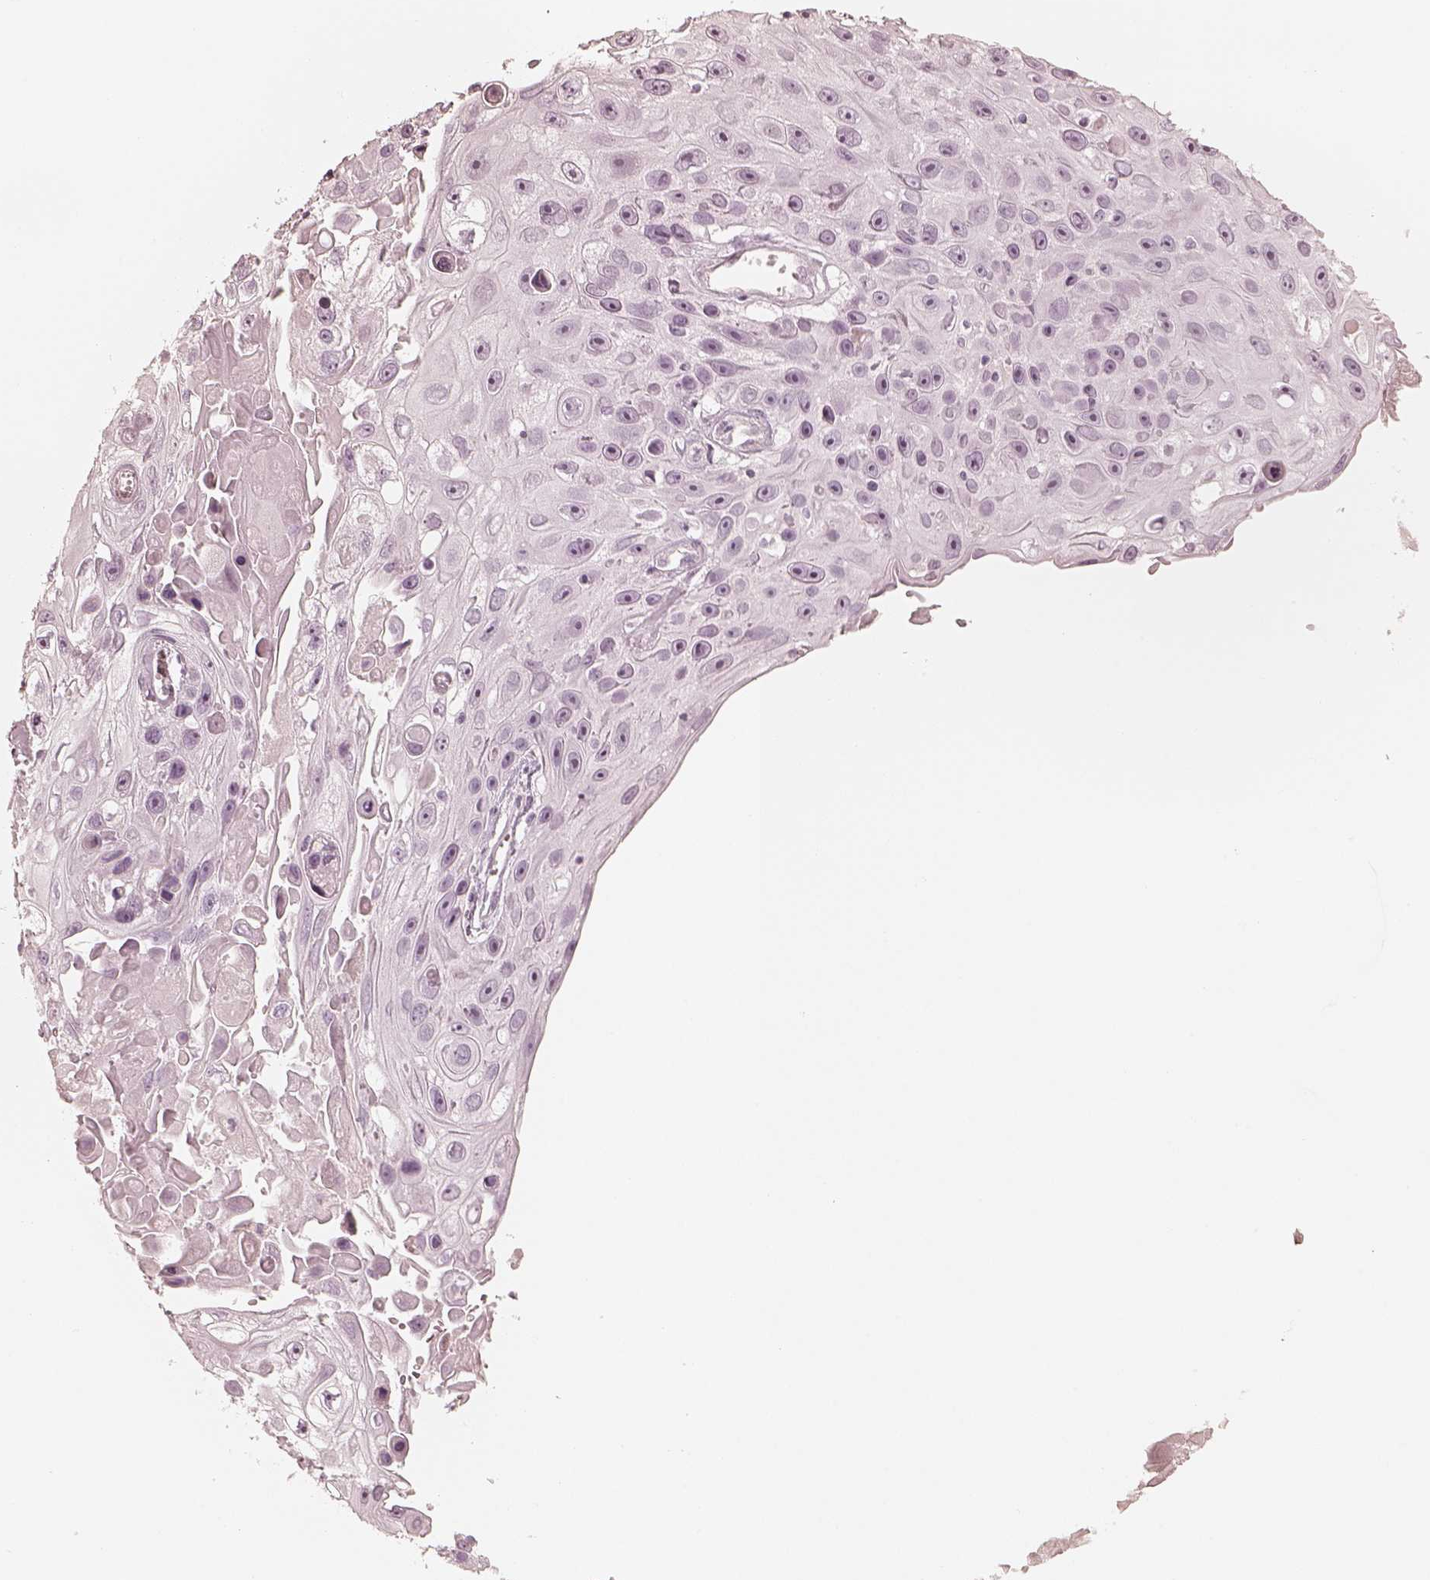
{"staining": {"intensity": "negative", "quantity": "none", "location": "none"}, "tissue": "skin cancer", "cell_type": "Tumor cells", "image_type": "cancer", "snomed": [{"axis": "morphology", "description": "Squamous cell carcinoma, NOS"}, {"axis": "topography", "description": "Skin"}], "caption": "Human skin squamous cell carcinoma stained for a protein using IHC reveals no staining in tumor cells.", "gene": "KRT82", "patient": {"sex": "male", "age": 82}}